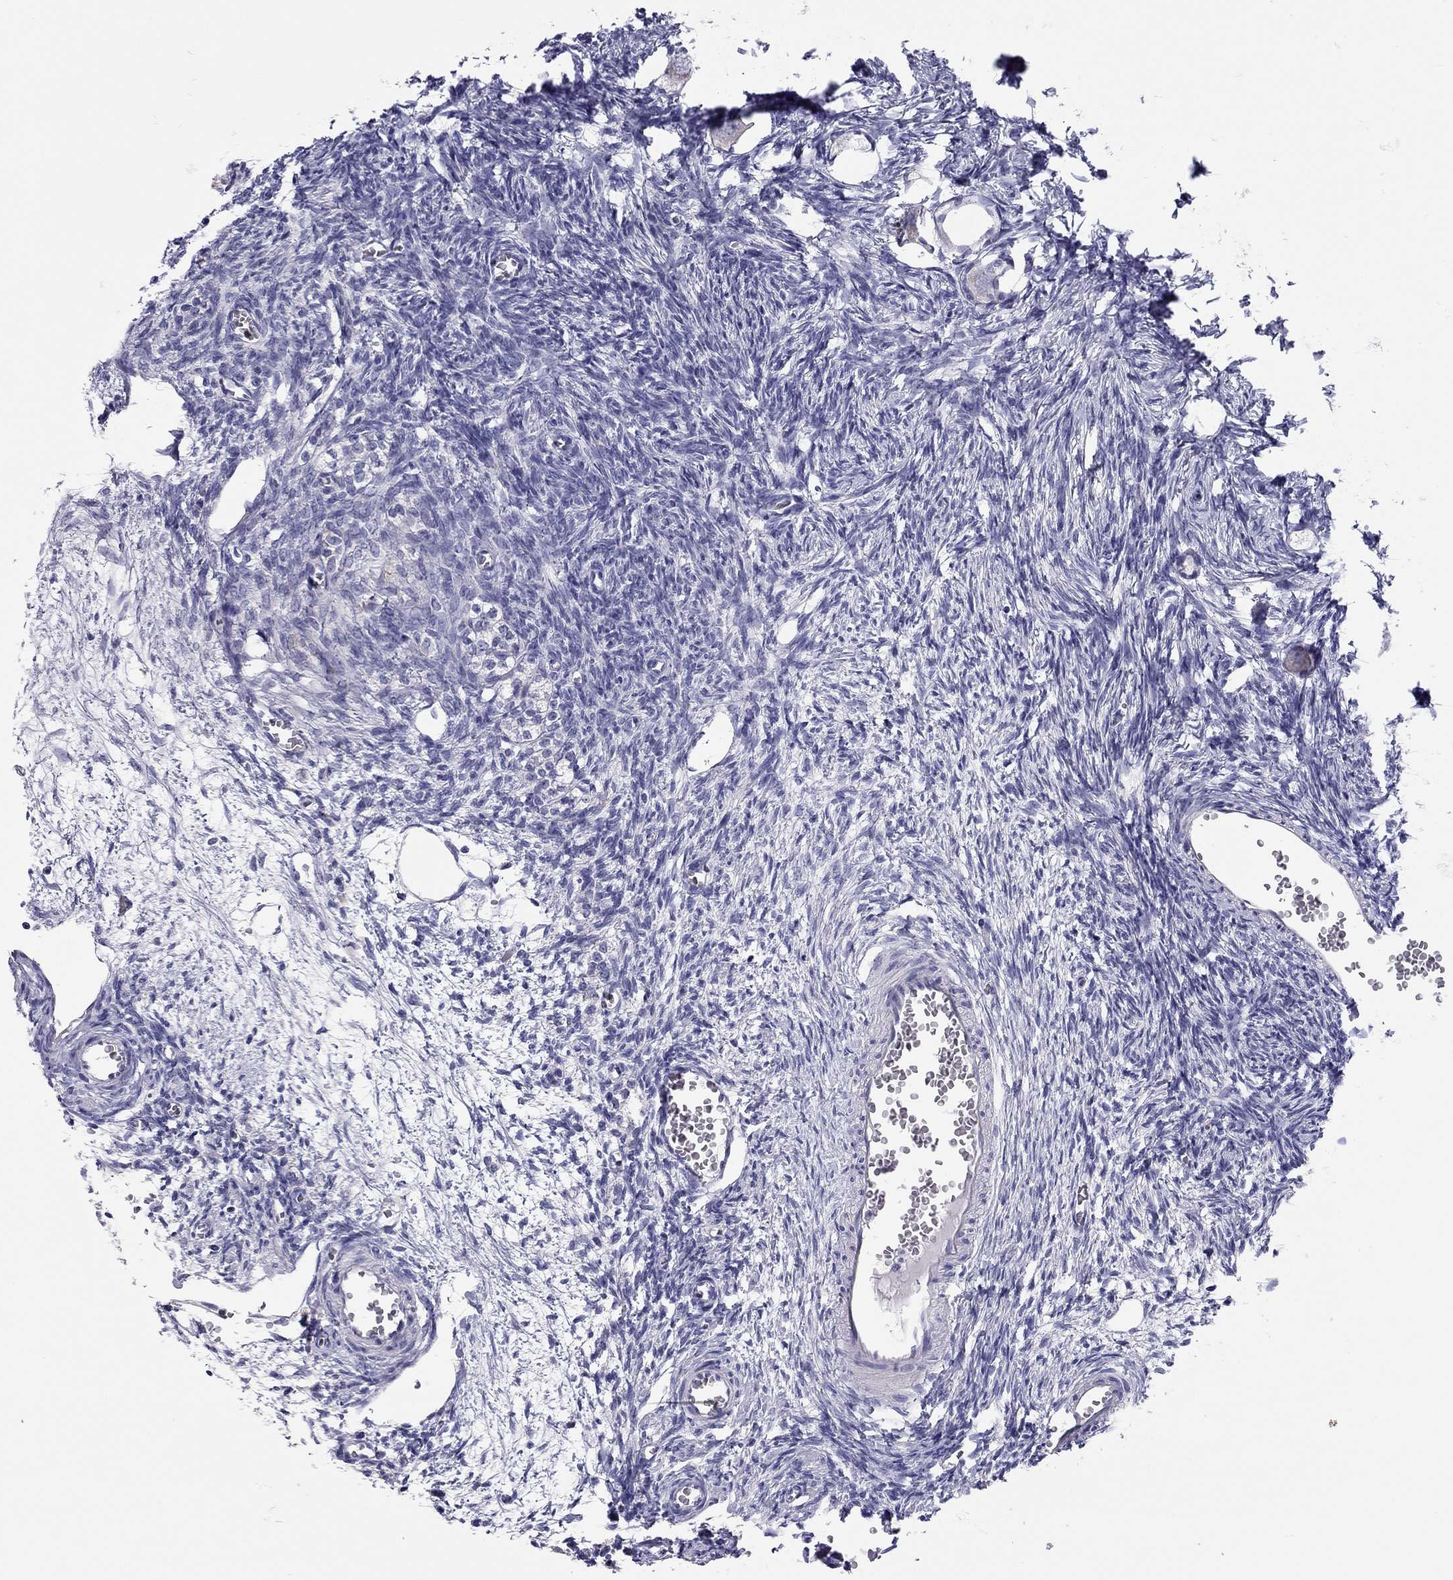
{"staining": {"intensity": "negative", "quantity": "none", "location": "none"}, "tissue": "ovary", "cell_type": "Follicle cells", "image_type": "normal", "snomed": [{"axis": "morphology", "description": "Normal tissue, NOS"}, {"axis": "topography", "description": "Ovary"}], "caption": "Follicle cells show no significant protein staining in benign ovary.", "gene": "SCARB1", "patient": {"sex": "female", "age": 27}}